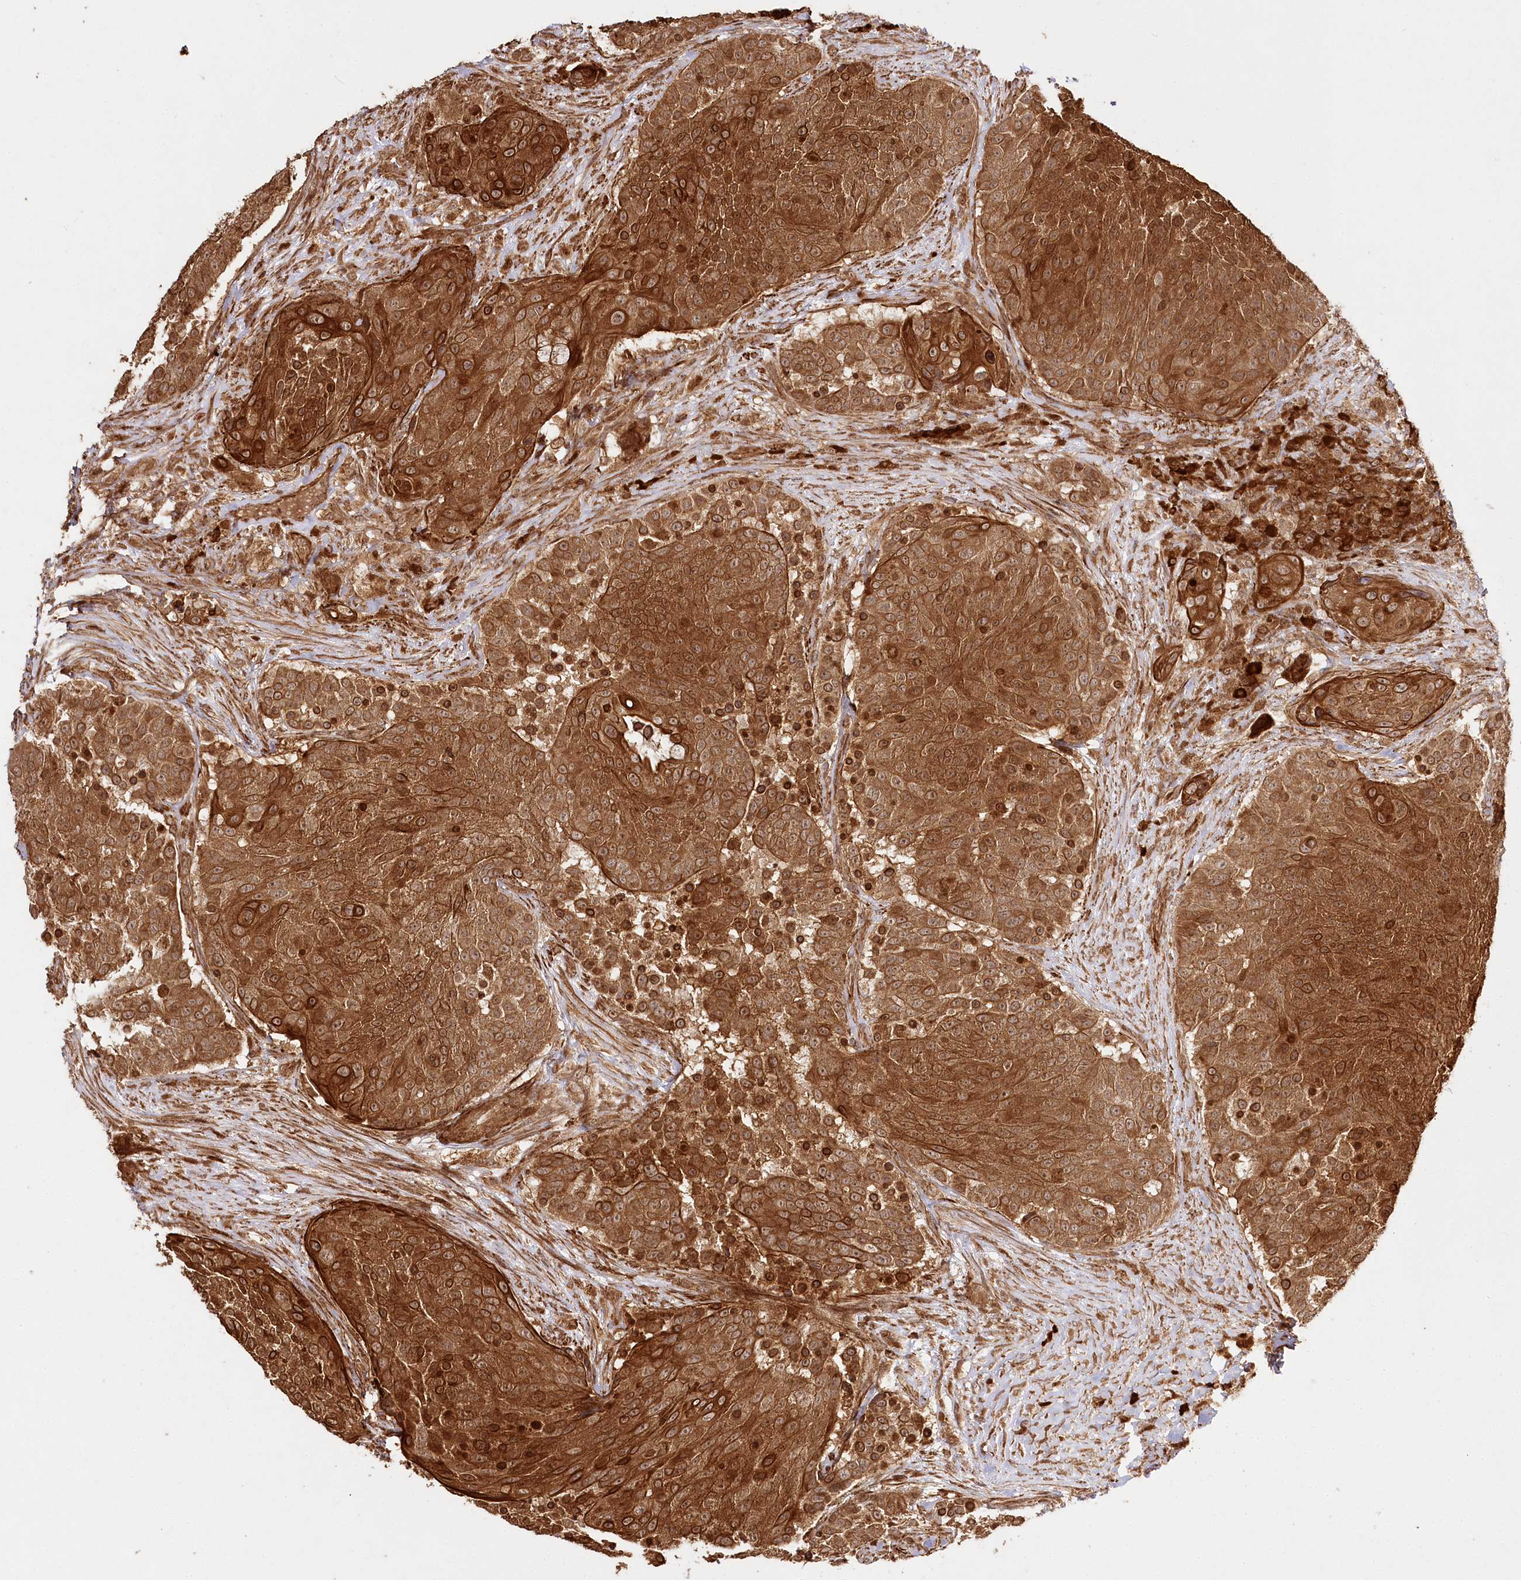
{"staining": {"intensity": "strong", "quantity": ">75%", "location": "cytoplasmic/membranous,nuclear"}, "tissue": "urothelial cancer", "cell_type": "Tumor cells", "image_type": "cancer", "snomed": [{"axis": "morphology", "description": "Urothelial carcinoma, High grade"}, {"axis": "topography", "description": "Urinary bladder"}], "caption": "Protein staining of urothelial cancer tissue demonstrates strong cytoplasmic/membranous and nuclear positivity in approximately >75% of tumor cells.", "gene": "ULK2", "patient": {"sex": "female", "age": 63}}